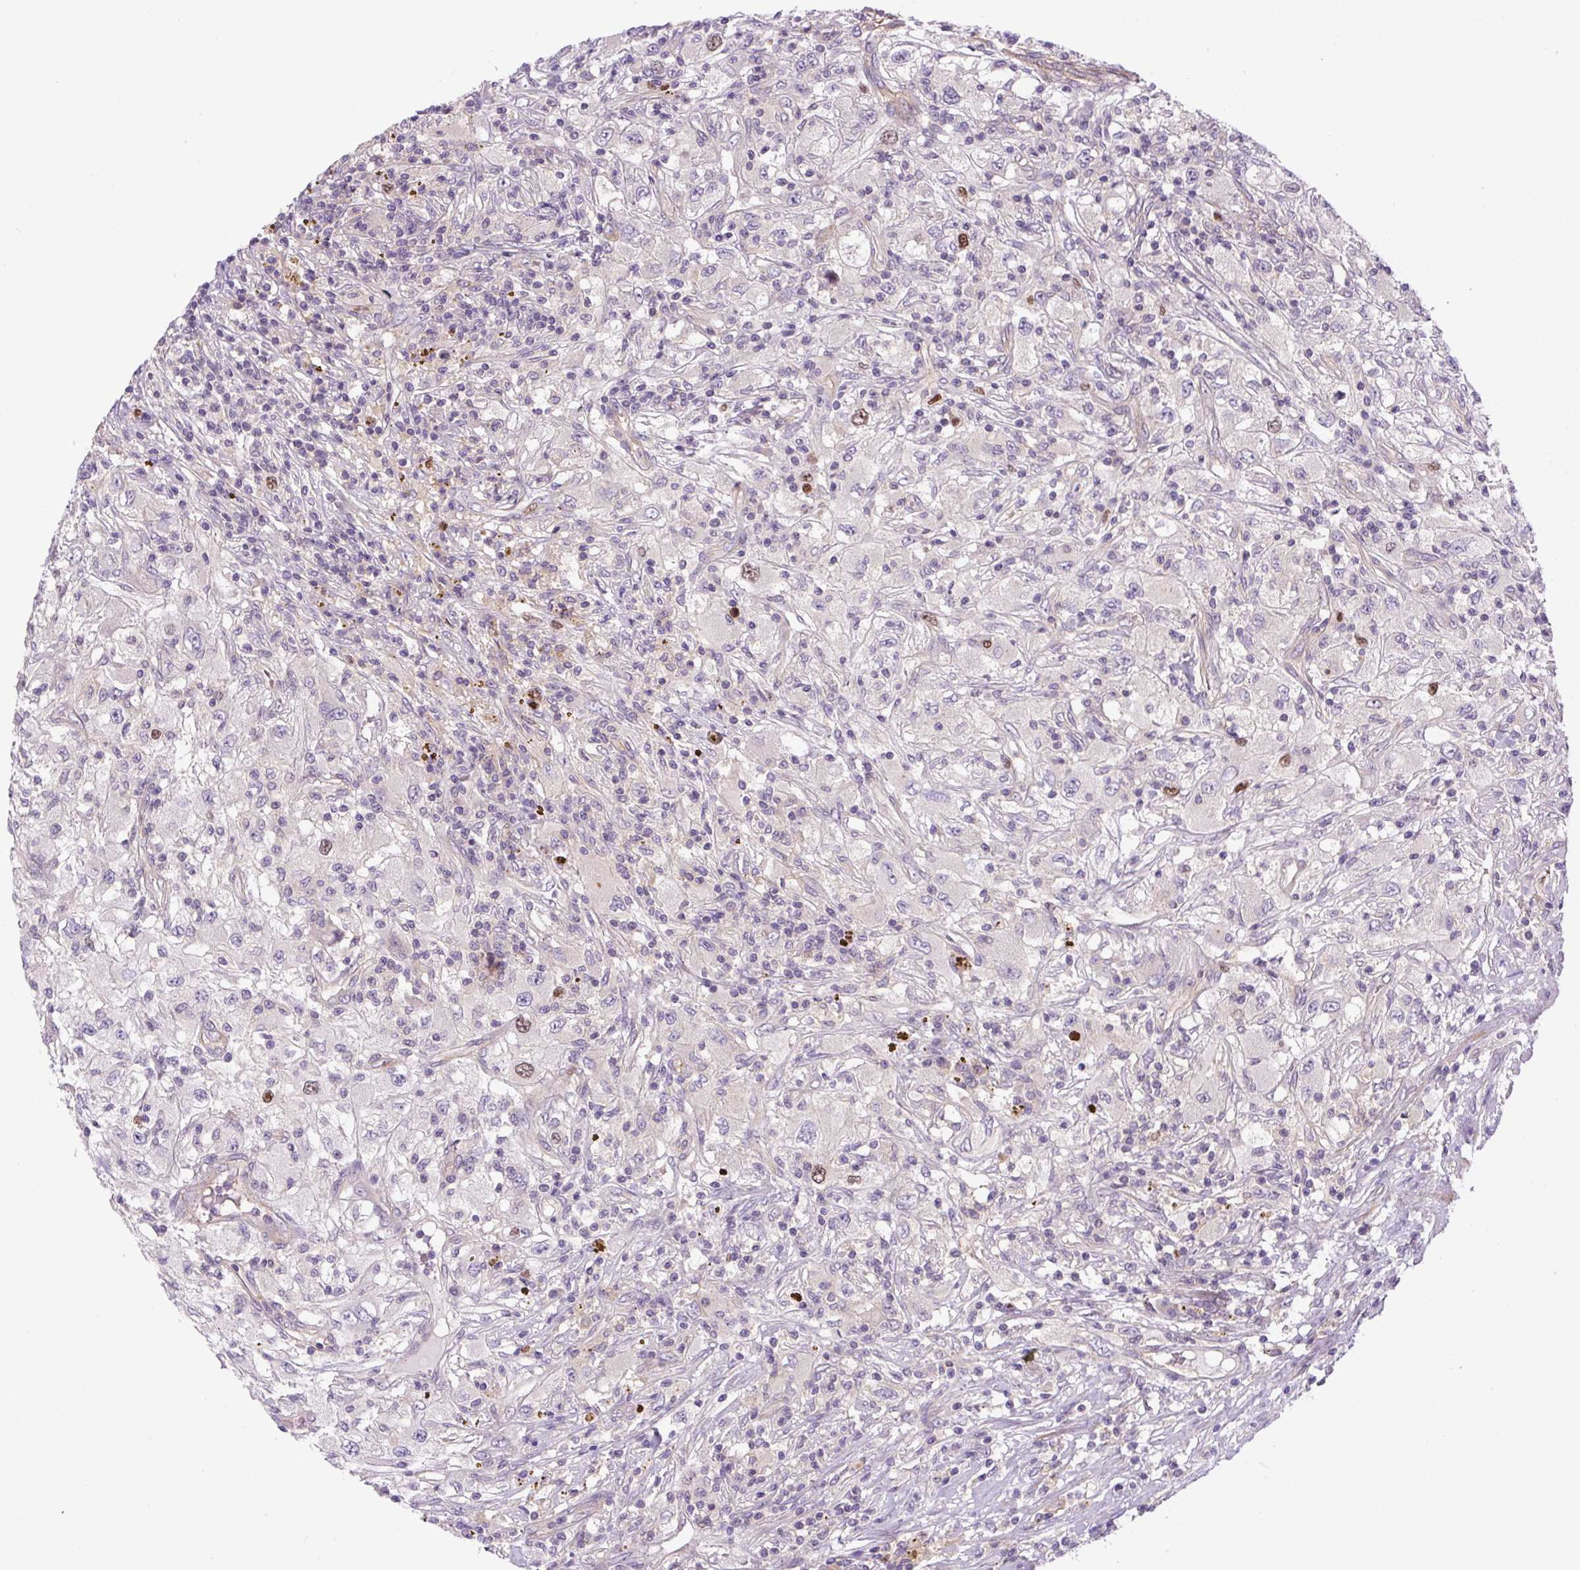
{"staining": {"intensity": "moderate", "quantity": "<25%", "location": "nuclear"}, "tissue": "renal cancer", "cell_type": "Tumor cells", "image_type": "cancer", "snomed": [{"axis": "morphology", "description": "Adenocarcinoma, NOS"}, {"axis": "topography", "description": "Kidney"}], "caption": "A high-resolution photomicrograph shows immunohistochemistry (IHC) staining of renal cancer (adenocarcinoma), which demonstrates moderate nuclear staining in approximately <25% of tumor cells.", "gene": "KIFC1", "patient": {"sex": "female", "age": 67}}